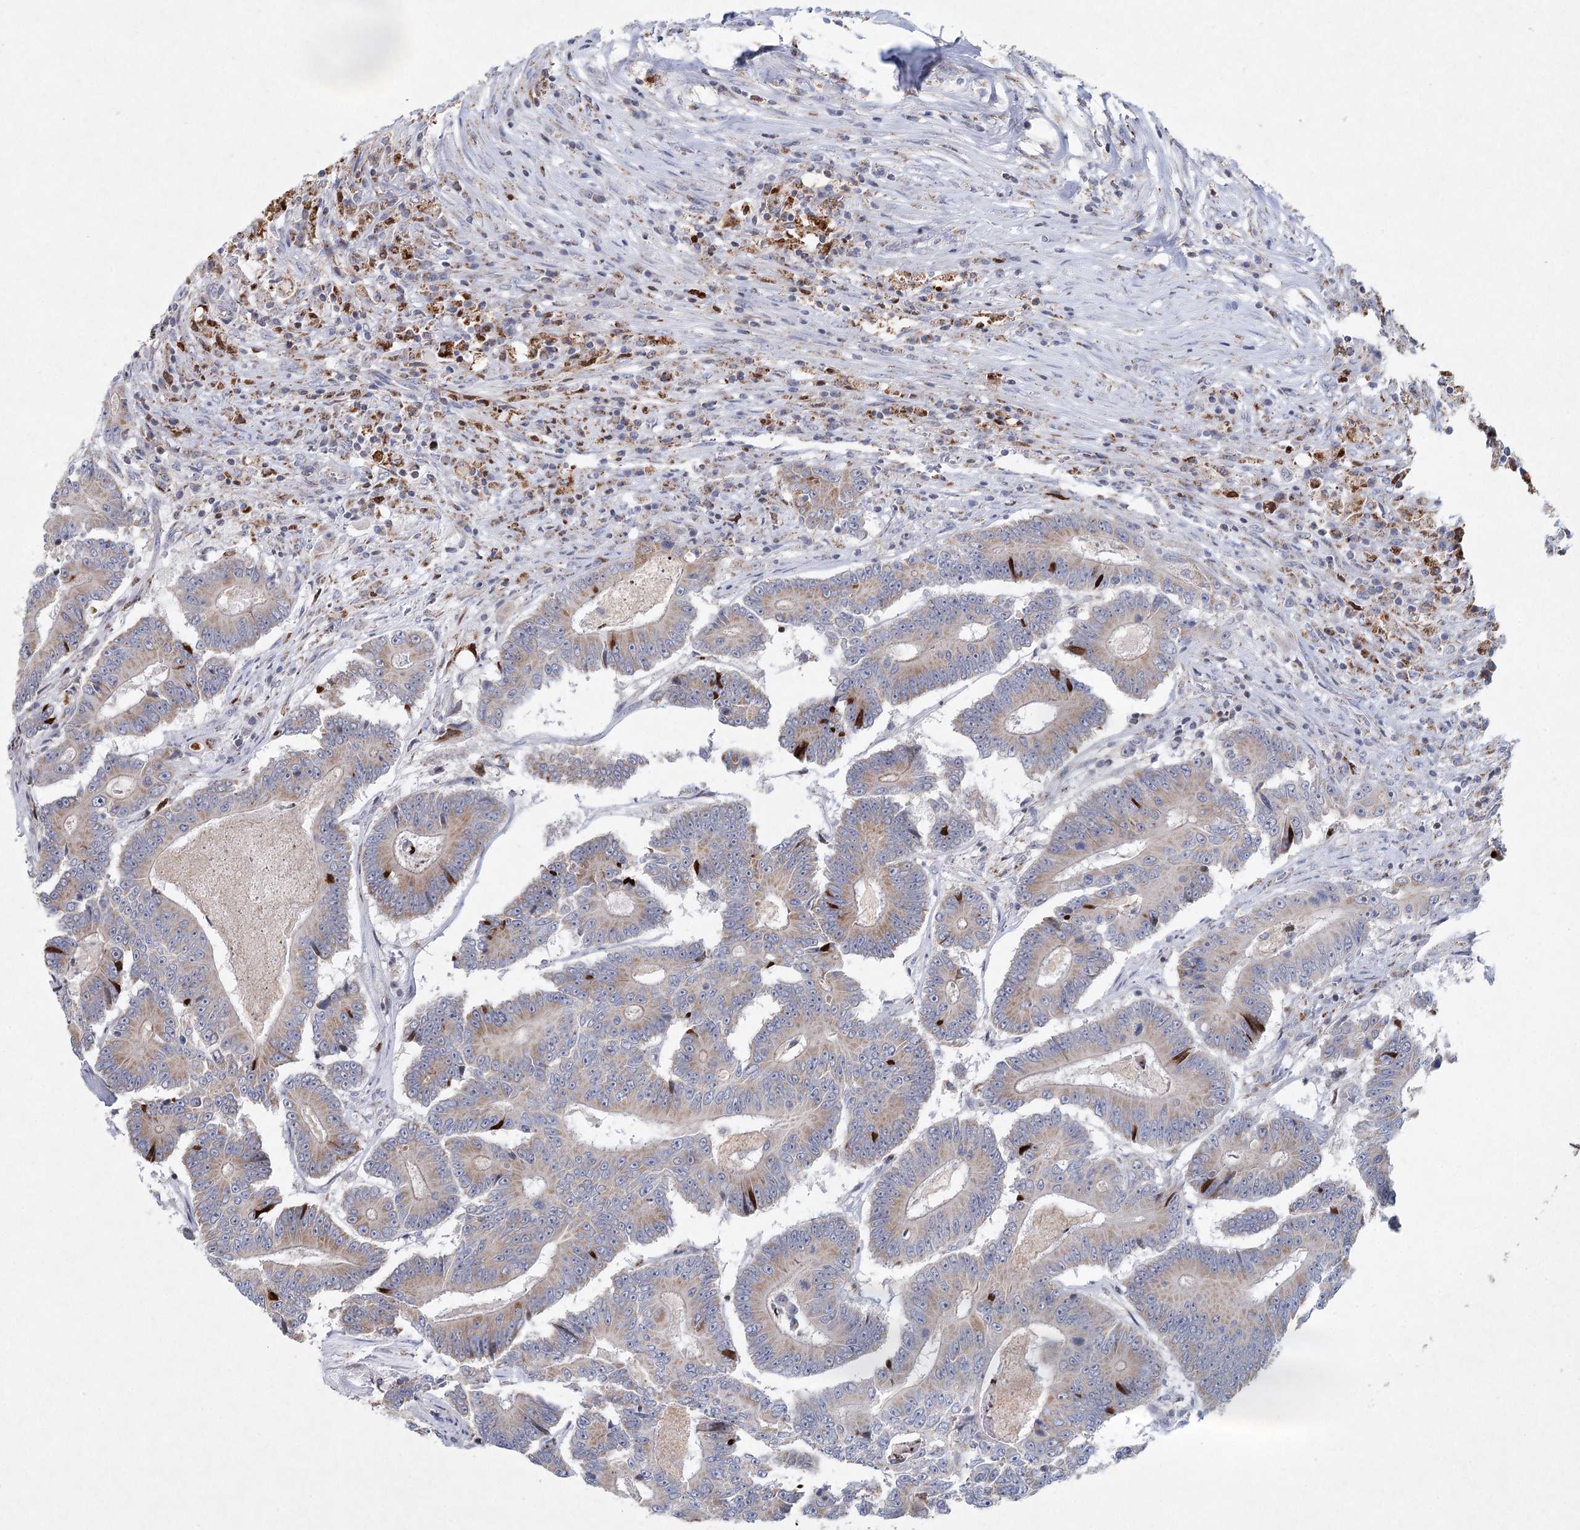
{"staining": {"intensity": "weak", "quantity": "<25%", "location": "cytoplasmic/membranous"}, "tissue": "colorectal cancer", "cell_type": "Tumor cells", "image_type": "cancer", "snomed": [{"axis": "morphology", "description": "Adenocarcinoma, NOS"}, {"axis": "topography", "description": "Colon"}], "caption": "Photomicrograph shows no significant protein positivity in tumor cells of colorectal cancer. (Stains: DAB IHC with hematoxylin counter stain, Microscopy: brightfield microscopy at high magnification).", "gene": "XPO6", "patient": {"sex": "male", "age": 83}}